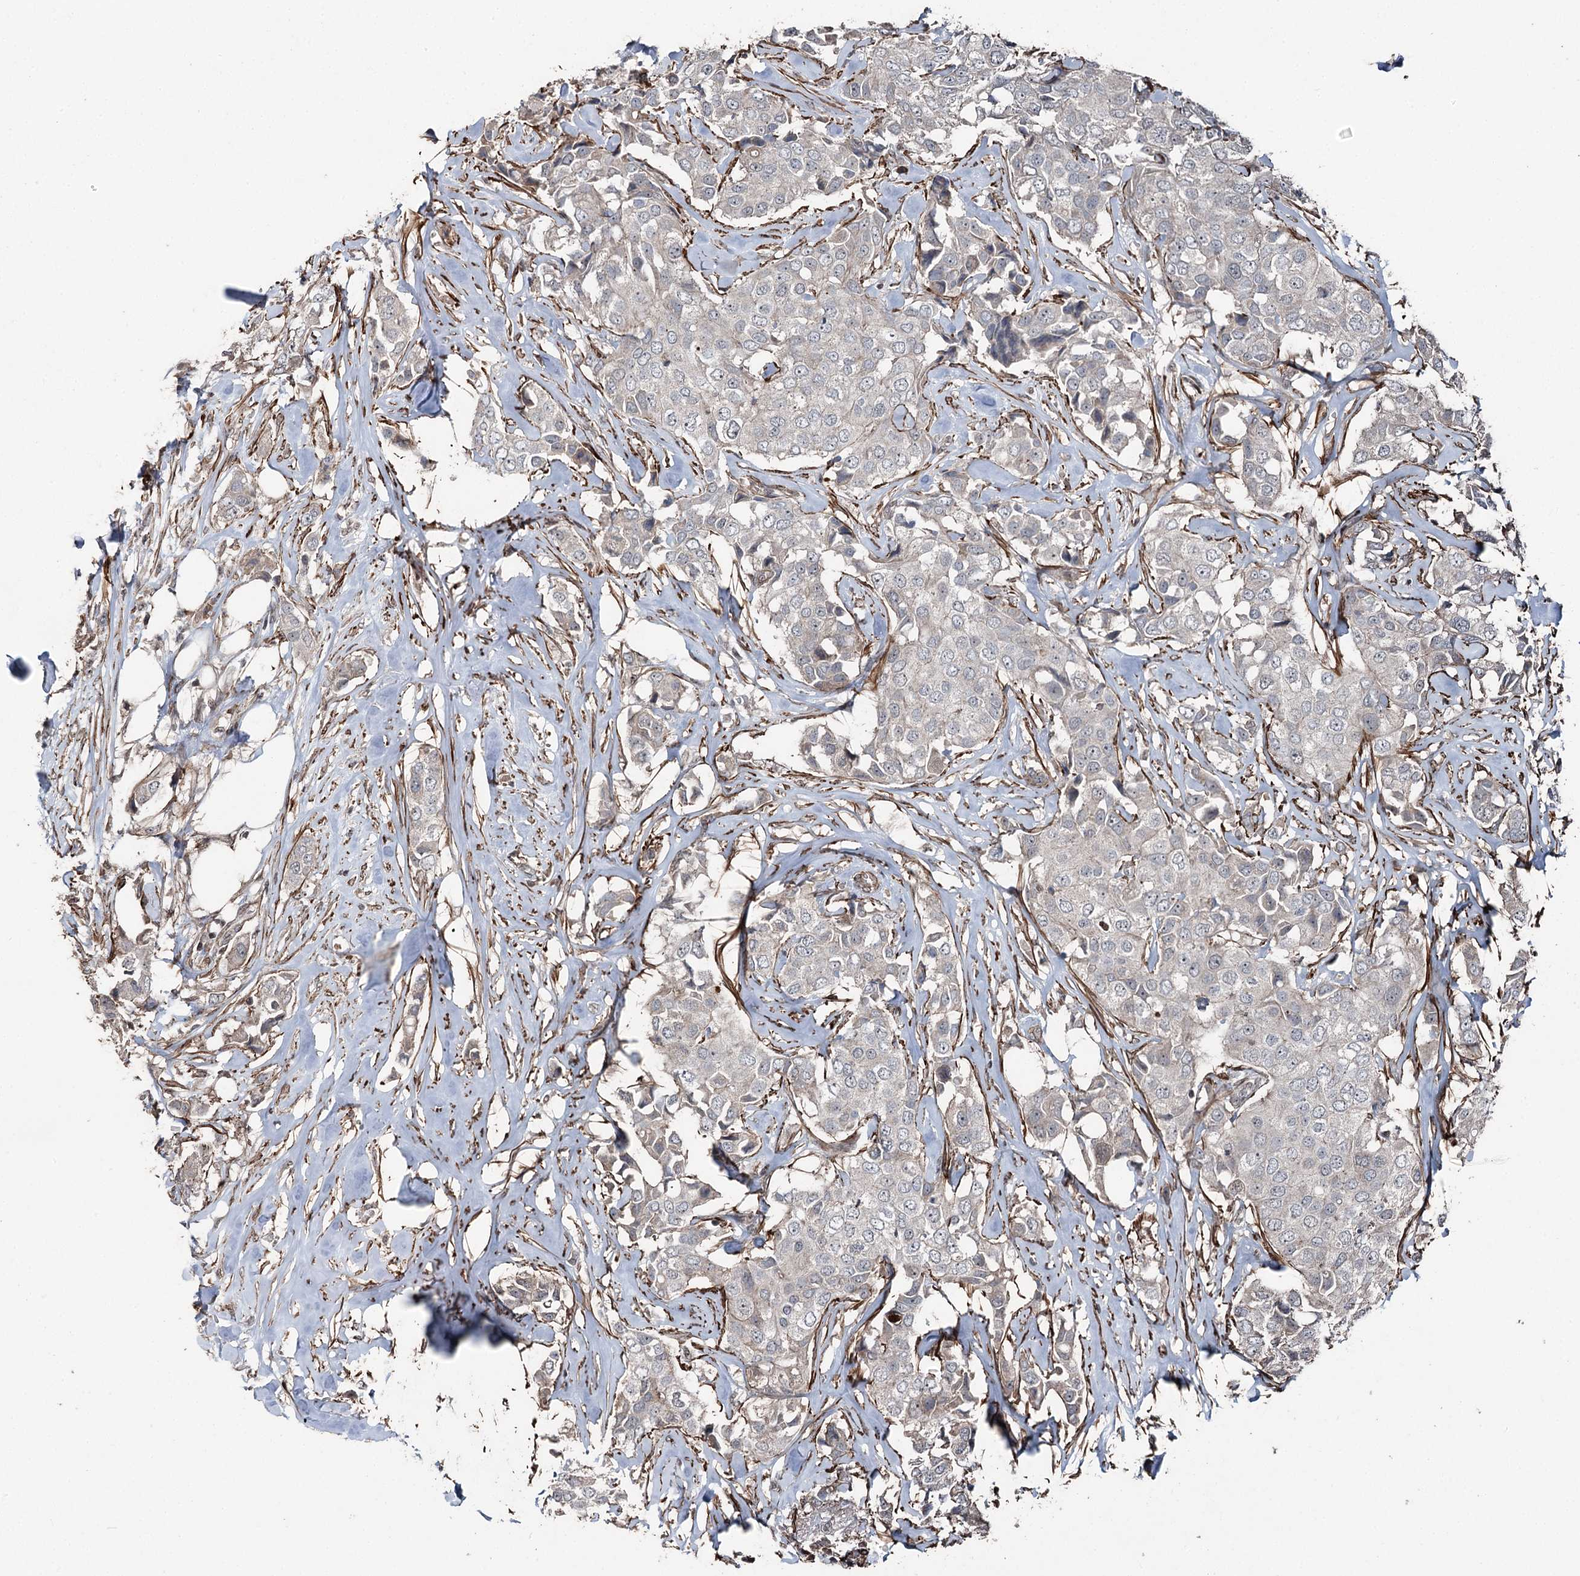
{"staining": {"intensity": "negative", "quantity": "none", "location": "none"}, "tissue": "breast cancer", "cell_type": "Tumor cells", "image_type": "cancer", "snomed": [{"axis": "morphology", "description": "Duct carcinoma"}, {"axis": "topography", "description": "Breast"}], "caption": "Protein analysis of invasive ductal carcinoma (breast) demonstrates no significant expression in tumor cells.", "gene": "CCDC82", "patient": {"sex": "female", "age": 80}}